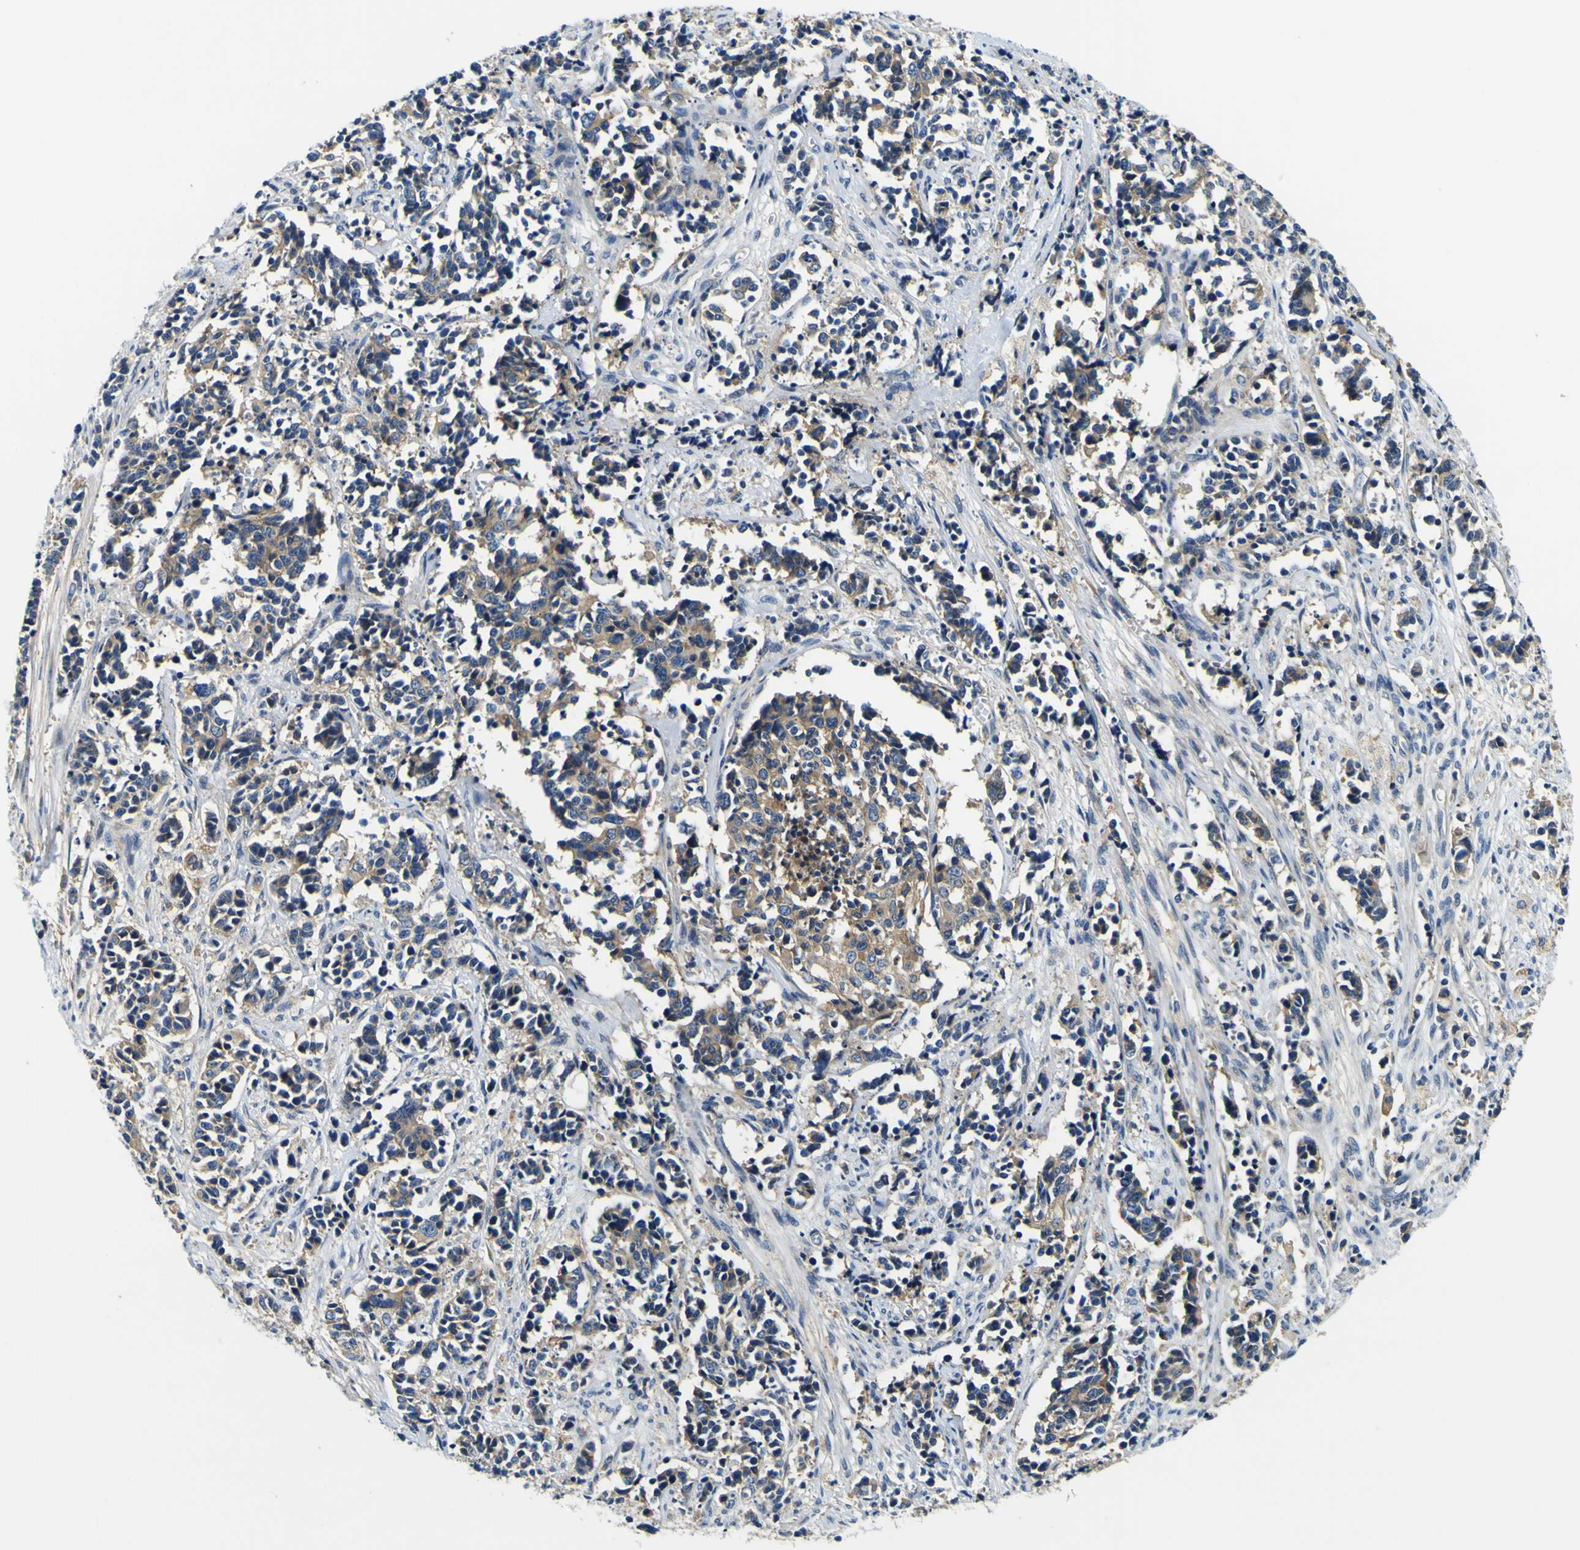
{"staining": {"intensity": "moderate", "quantity": ">75%", "location": "cytoplasmic/membranous"}, "tissue": "cervical cancer", "cell_type": "Tumor cells", "image_type": "cancer", "snomed": [{"axis": "morphology", "description": "Normal tissue, NOS"}, {"axis": "morphology", "description": "Squamous cell carcinoma, NOS"}, {"axis": "topography", "description": "Cervix"}], "caption": "A histopathology image showing moderate cytoplasmic/membranous positivity in about >75% of tumor cells in cervical squamous cell carcinoma, as visualized by brown immunohistochemical staining.", "gene": "CLSTN1", "patient": {"sex": "female", "age": 35}}